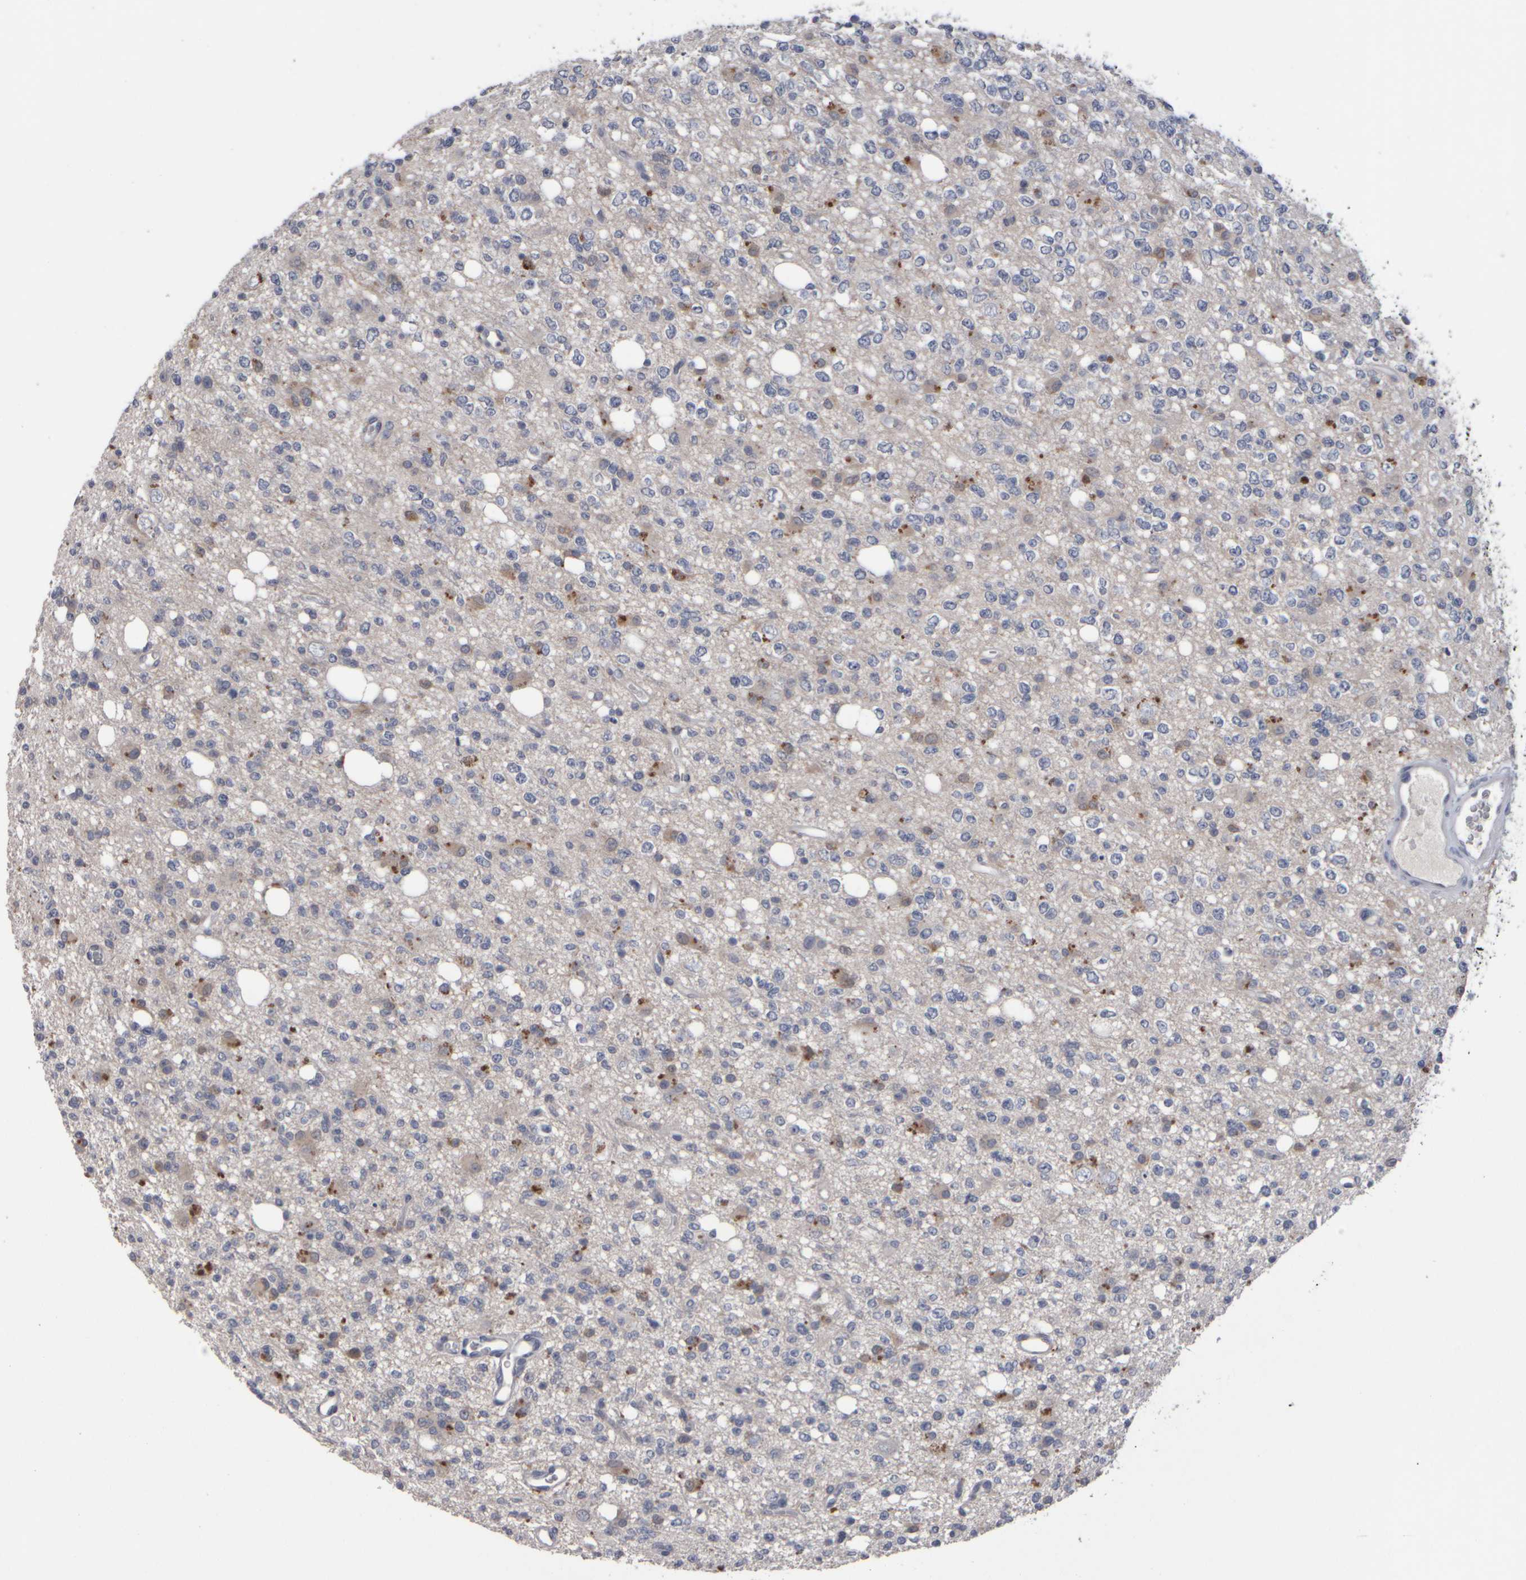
{"staining": {"intensity": "weak", "quantity": "<25%", "location": "cytoplasmic/membranous"}, "tissue": "glioma", "cell_type": "Tumor cells", "image_type": "cancer", "snomed": [{"axis": "morphology", "description": "Glioma, malignant, High grade"}, {"axis": "topography", "description": "Brain"}], "caption": "DAB (3,3'-diaminobenzidine) immunohistochemical staining of human glioma reveals no significant positivity in tumor cells.", "gene": "EPHX2", "patient": {"sex": "female", "age": 62}}